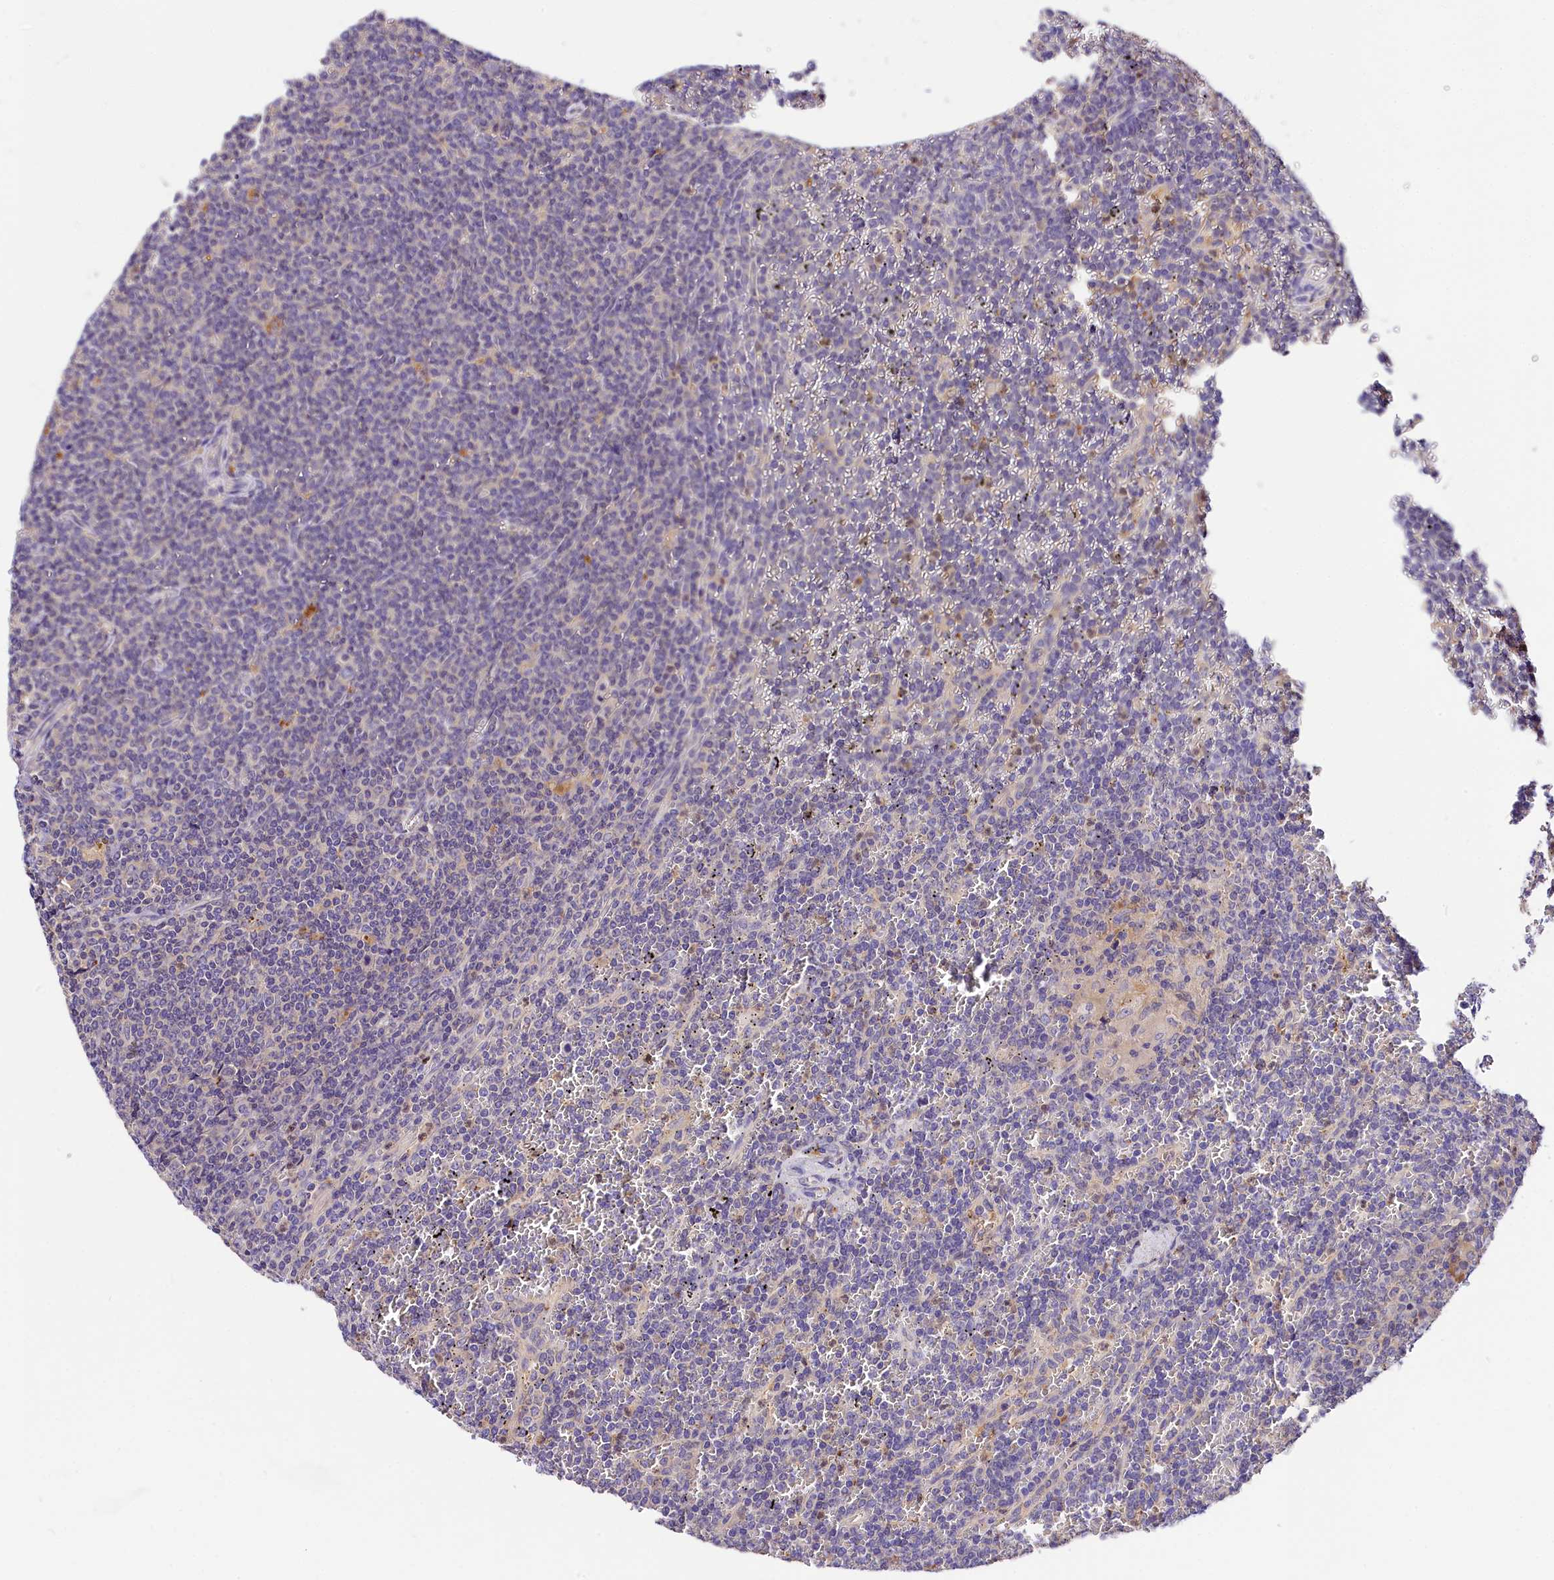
{"staining": {"intensity": "negative", "quantity": "none", "location": "none"}, "tissue": "lymphoma", "cell_type": "Tumor cells", "image_type": "cancer", "snomed": [{"axis": "morphology", "description": "Malignant lymphoma, non-Hodgkin's type, Low grade"}, {"axis": "topography", "description": "Spleen"}], "caption": "This is an immunohistochemistry (IHC) histopathology image of low-grade malignant lymphoma, non-Hodgkin's type. There is no expression in tumor cells.", "gene": "ARMC6", "patient": {"sex": "female", "age": 19}}